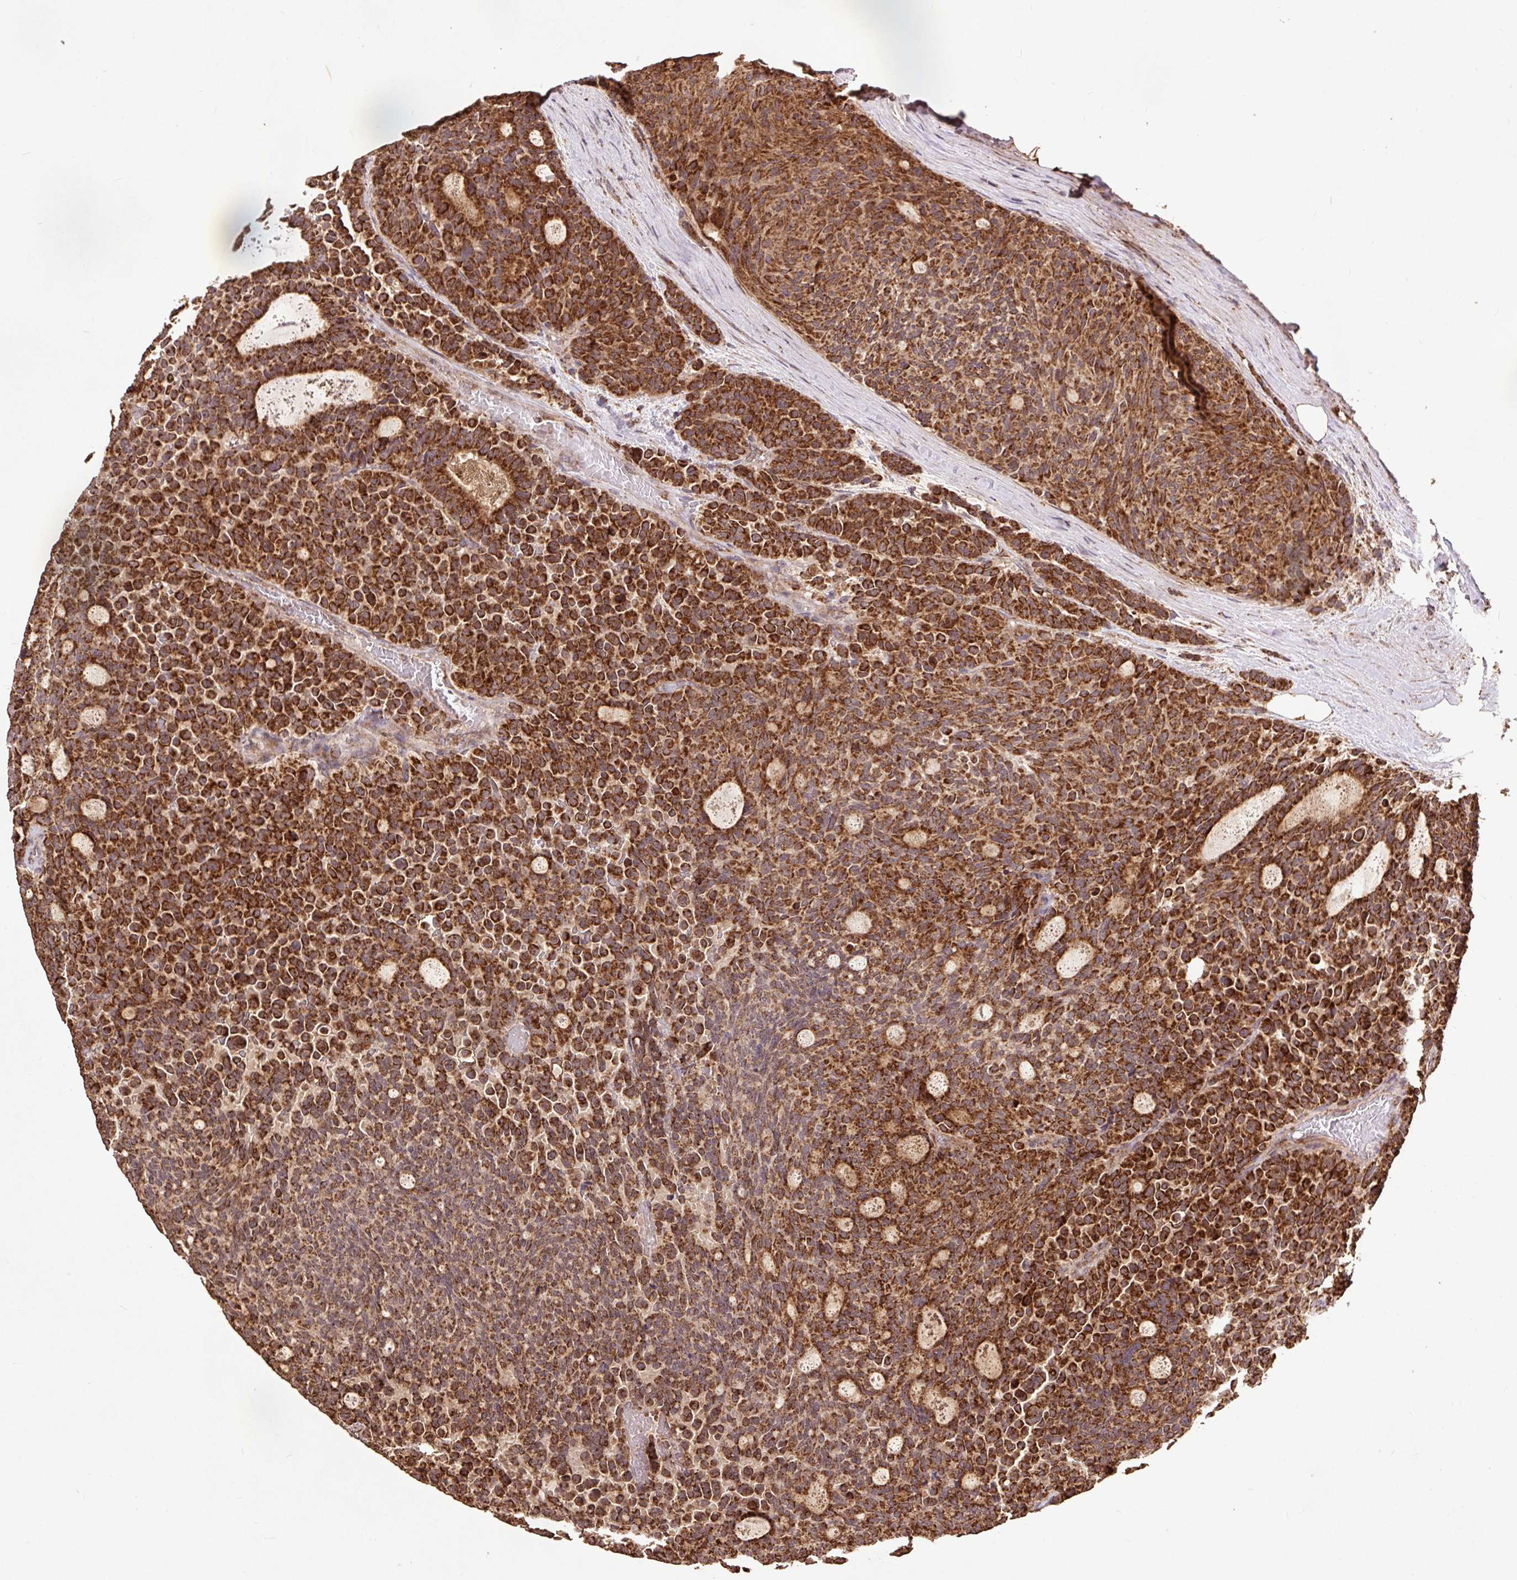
{"staining": {"intensity": "strong", "quantity": ">75%", "location": "cytoplasmic/membranous"}, "tissue": "carcinoid", "cell_type": "Tumor cells", "image_type": "cancer", "snomed": [{"axis": "morphology", "description": "Carcinoid, malignant, NOS"}, {"axis": "topography", "description": "Pancreas"}], "caption": "Strong cytoplasmic/membranous protein positivity is appreciated in about >75% of tumor cells in carcinoid.", "gene": "ATP5F1A", "patient": {"sex": "female", "age": 54}}